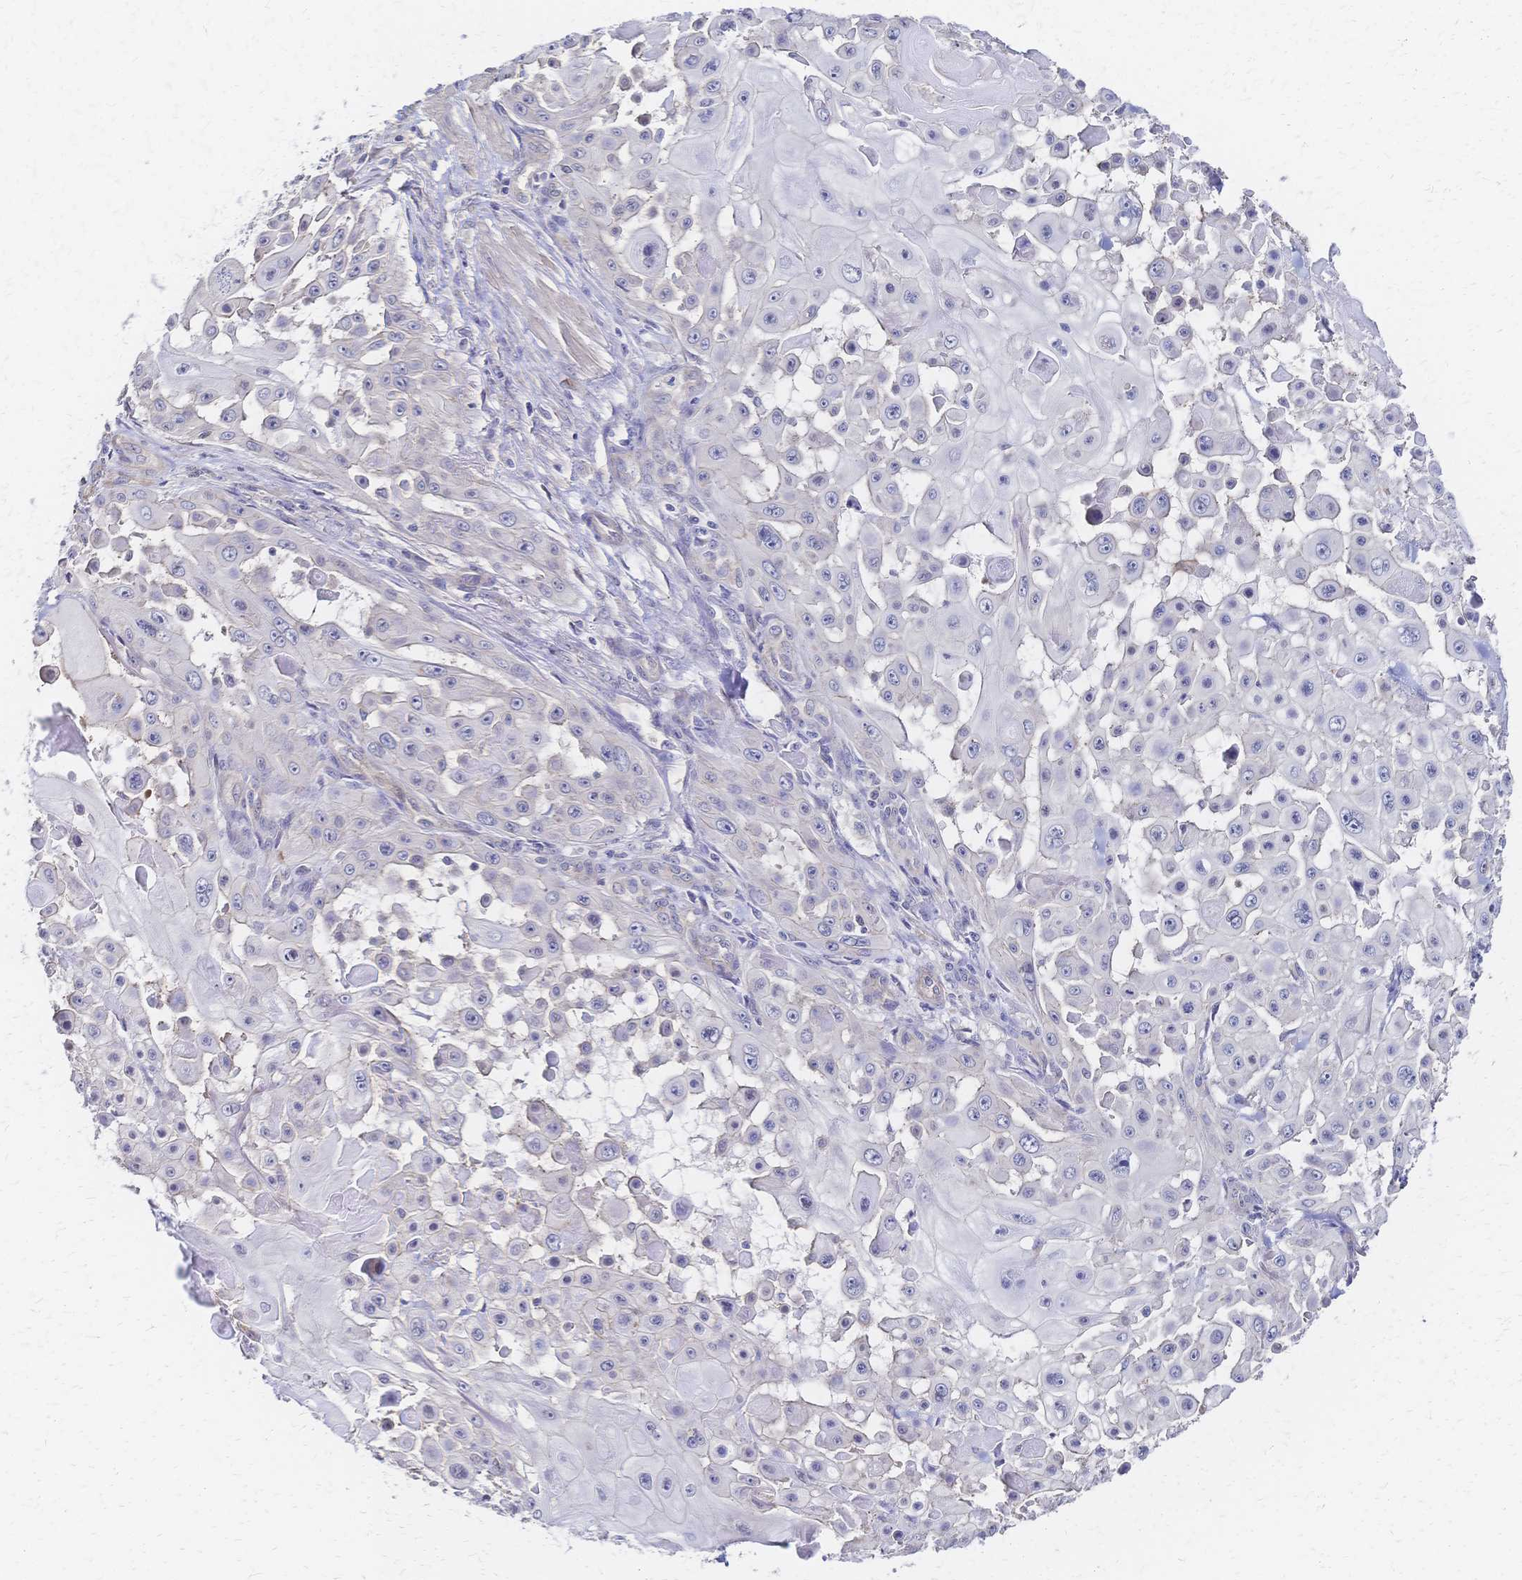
{"staining": {"intensity": "negative", "quantity": "none", "location": "none"}, "tissue": "skin cancer", "cell_type": "Tumor cells", "image_type": "cancer", "snomed": [{"axis": "morphology", "description": "Squamous cell carcinoma, NOS"}, {"axis": "topography", "description": "Skin"}], "caption": "Protein analysis of skin cancer exhibits no significant expression in tumor cells. The staining is performed using DAB brown chromogen with nuclei counter-stained in using hematoxylin.", "gene": "SLC5A1", "patient": {"sex": "male", "age": 91}}